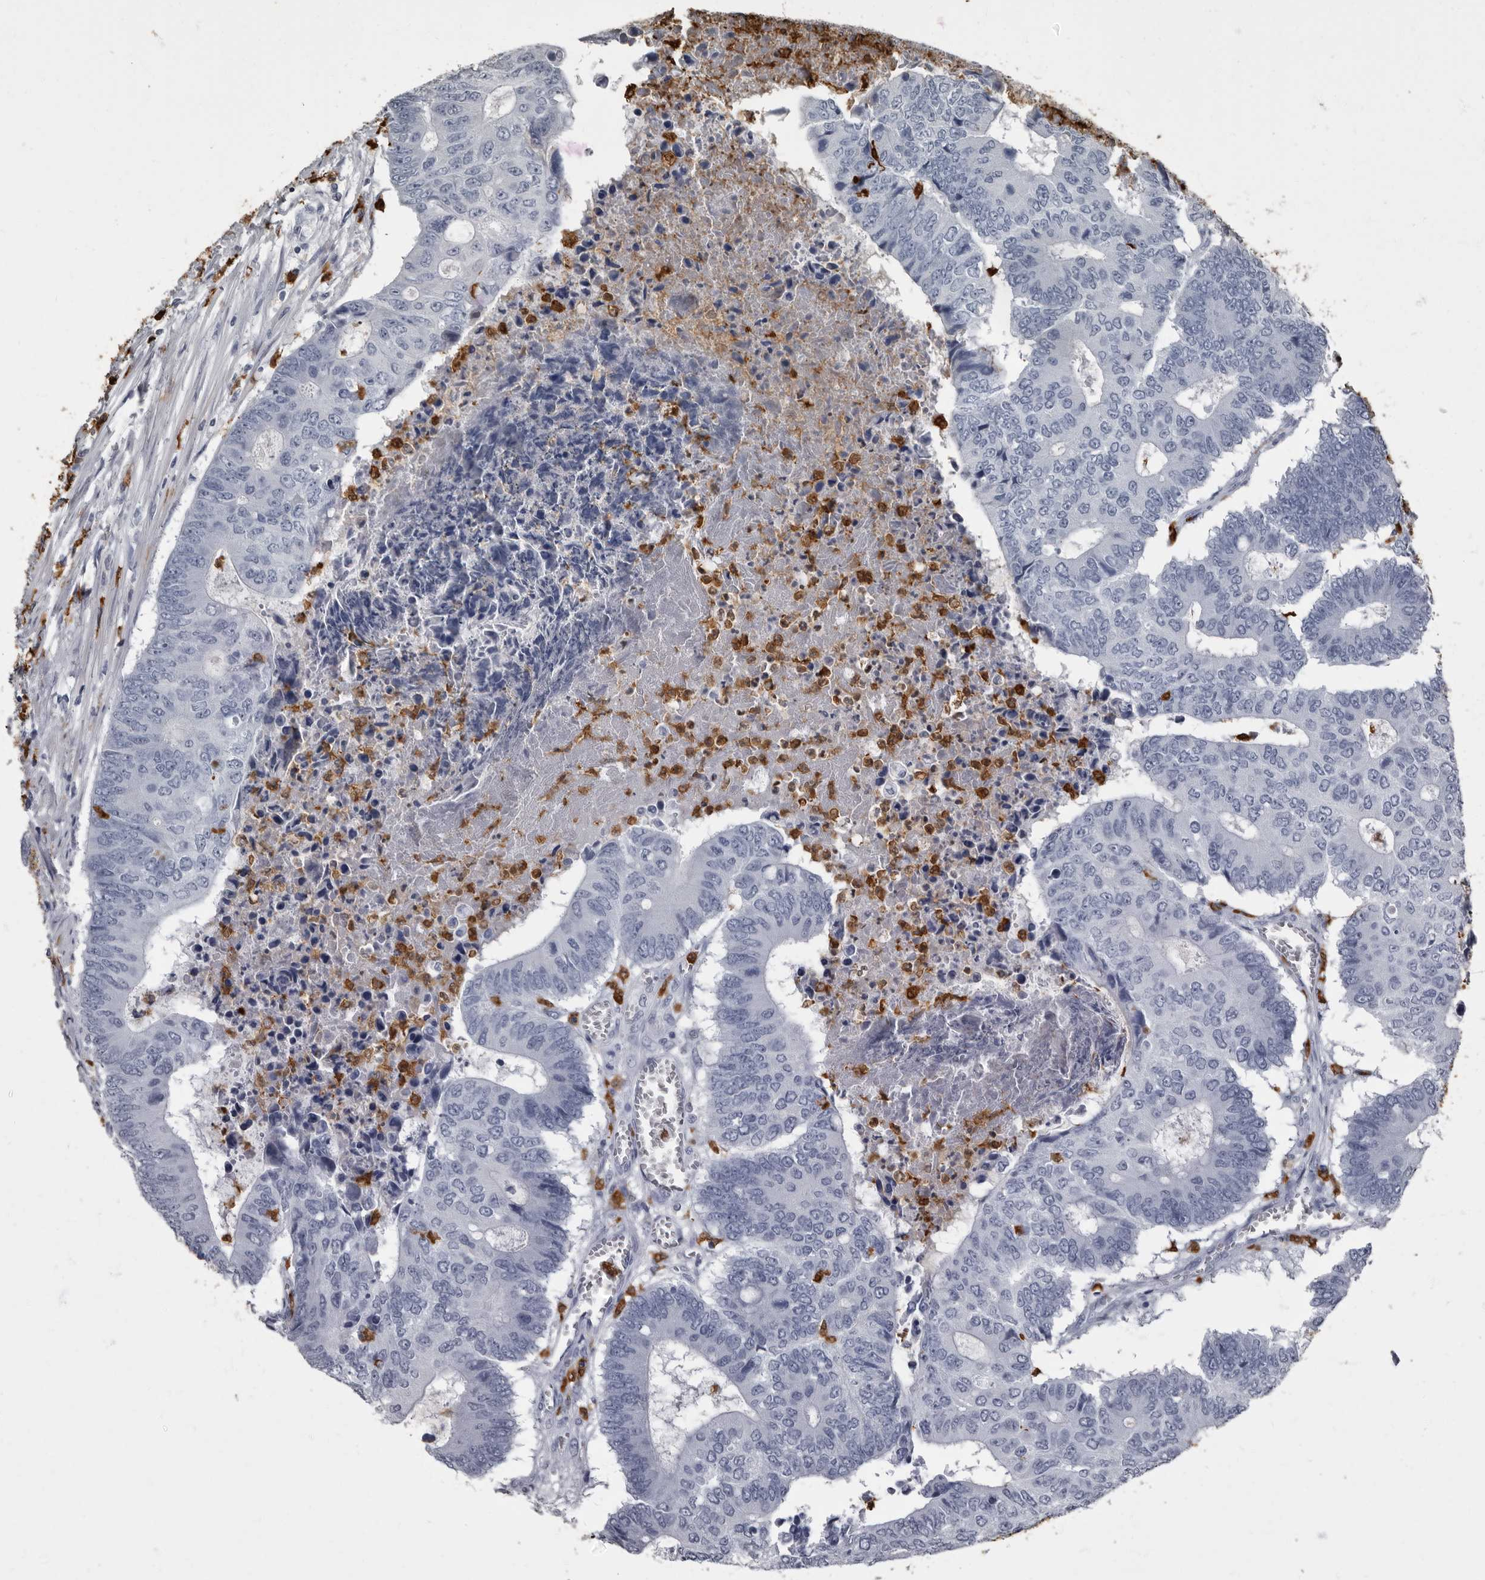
{"staining": {"intensity": "negative", "quantity": "none", "location": "none"}, "tissue": "colorectal cancer", "cell_type": "Tumor cells", "image_type": "cancer", "snomed": [{"axis": "morphology", "description": "Adenocarcinoma, NOS"}, {"axis": "topography", "description": "Colon"}], "caption": "IHC histopathology image of neoplastic tissue: human adenocarcinoma (colorectal) stained with DAB shows no significant protein positivity in tumor cells. (DAB IHC with hematoxylin counter stain).", "gene": "TPD52L1", "patient": {"sex": "male", "age": 87}}